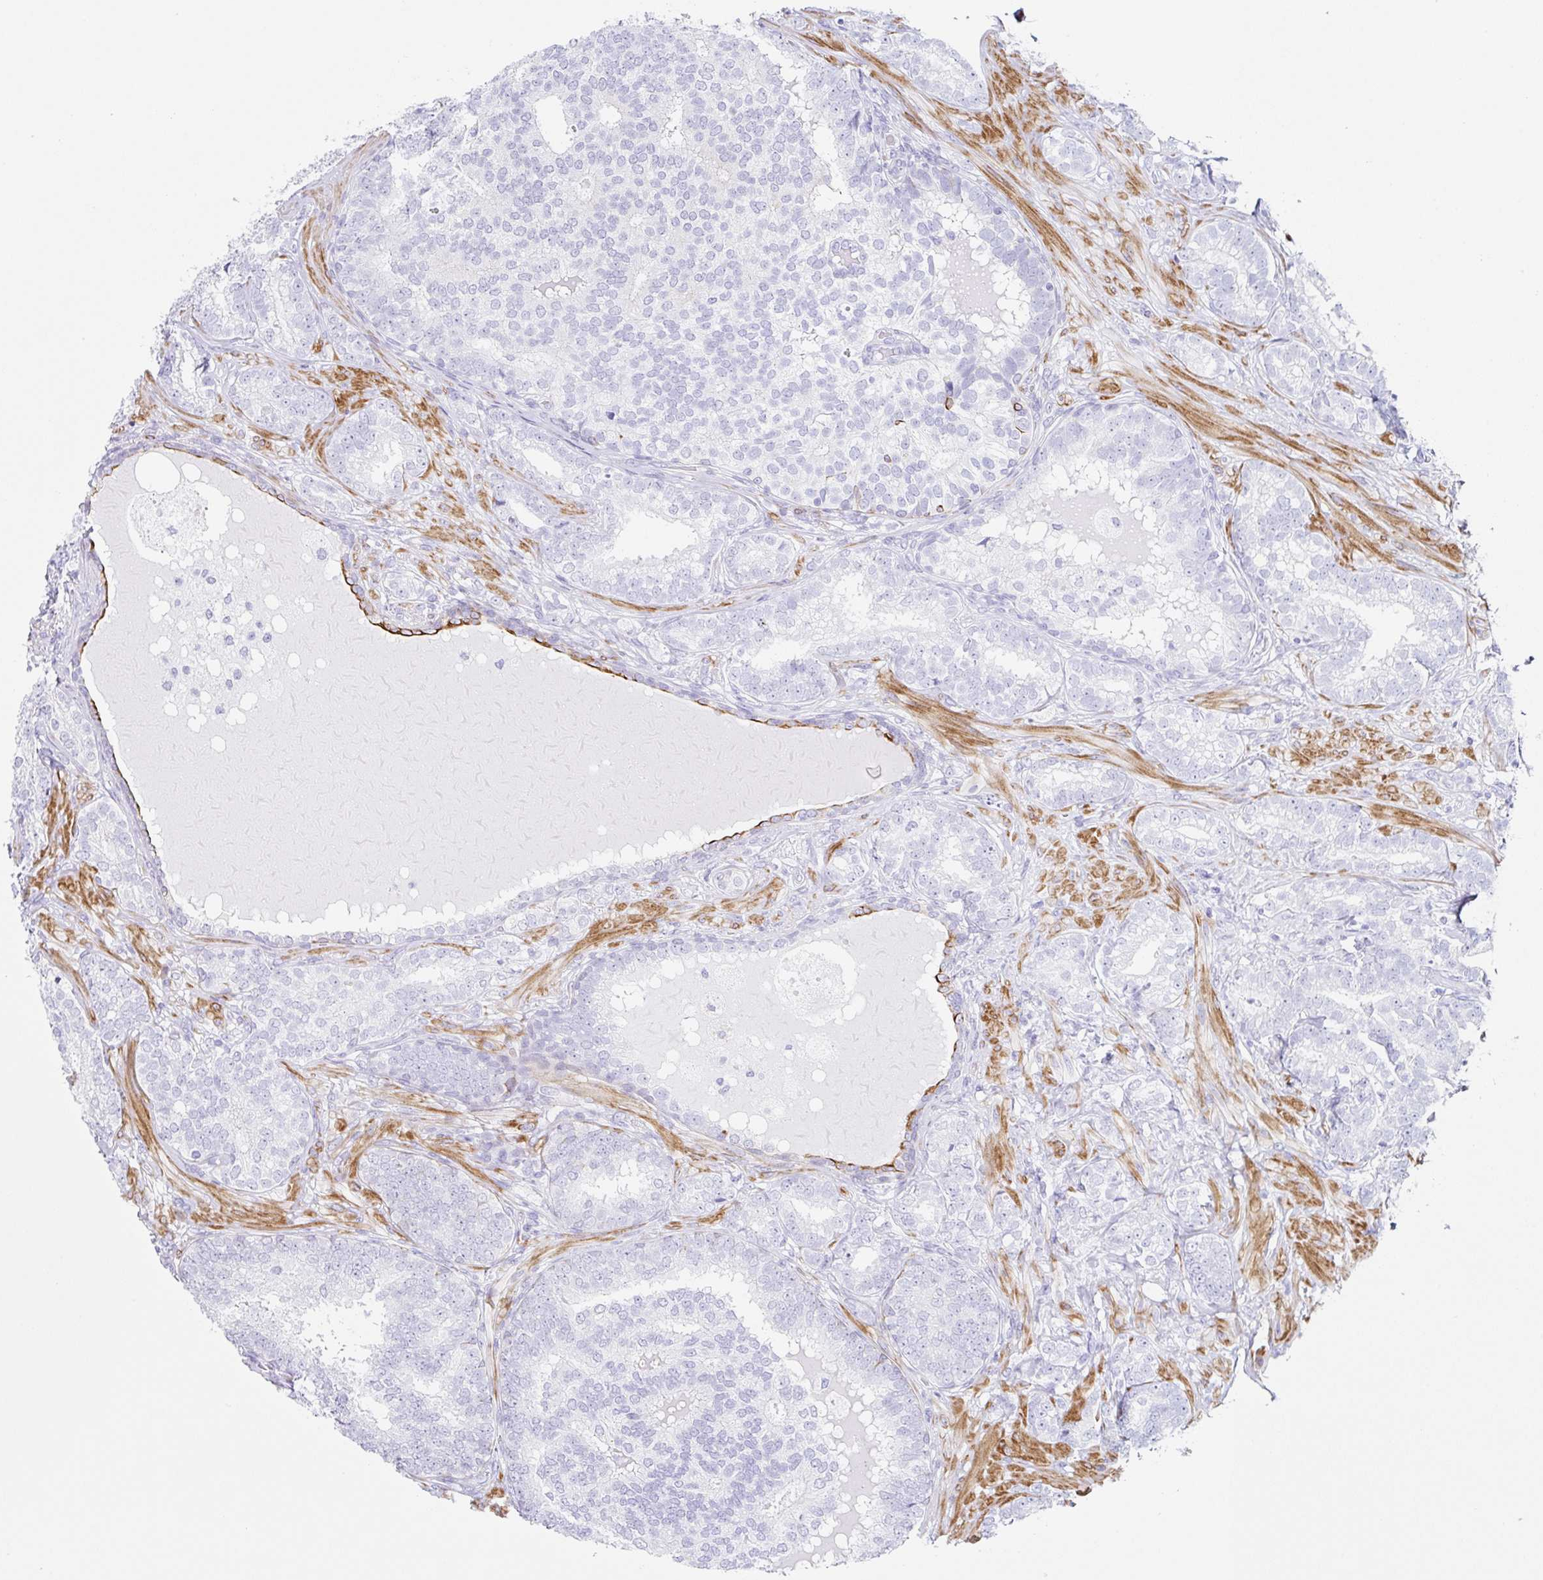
{"staining": {"intensity": "negative", "quantity": "none", "location": "none"}, "tissue": "prostate cancer", "cell_type": "Tumor cells", "image_type": "cancer", "snomed": [{"axis": "morphology", "description": "Adenocarcinoma, High grade"}, {"axis": "topography", "description": "Prostate"}], "caption": "Tumor cells show no significant expression in prostate adenocarcinoma (high-grade).", "gene": "CLDND2", "patient": {"sex": "male", "age": 72}}